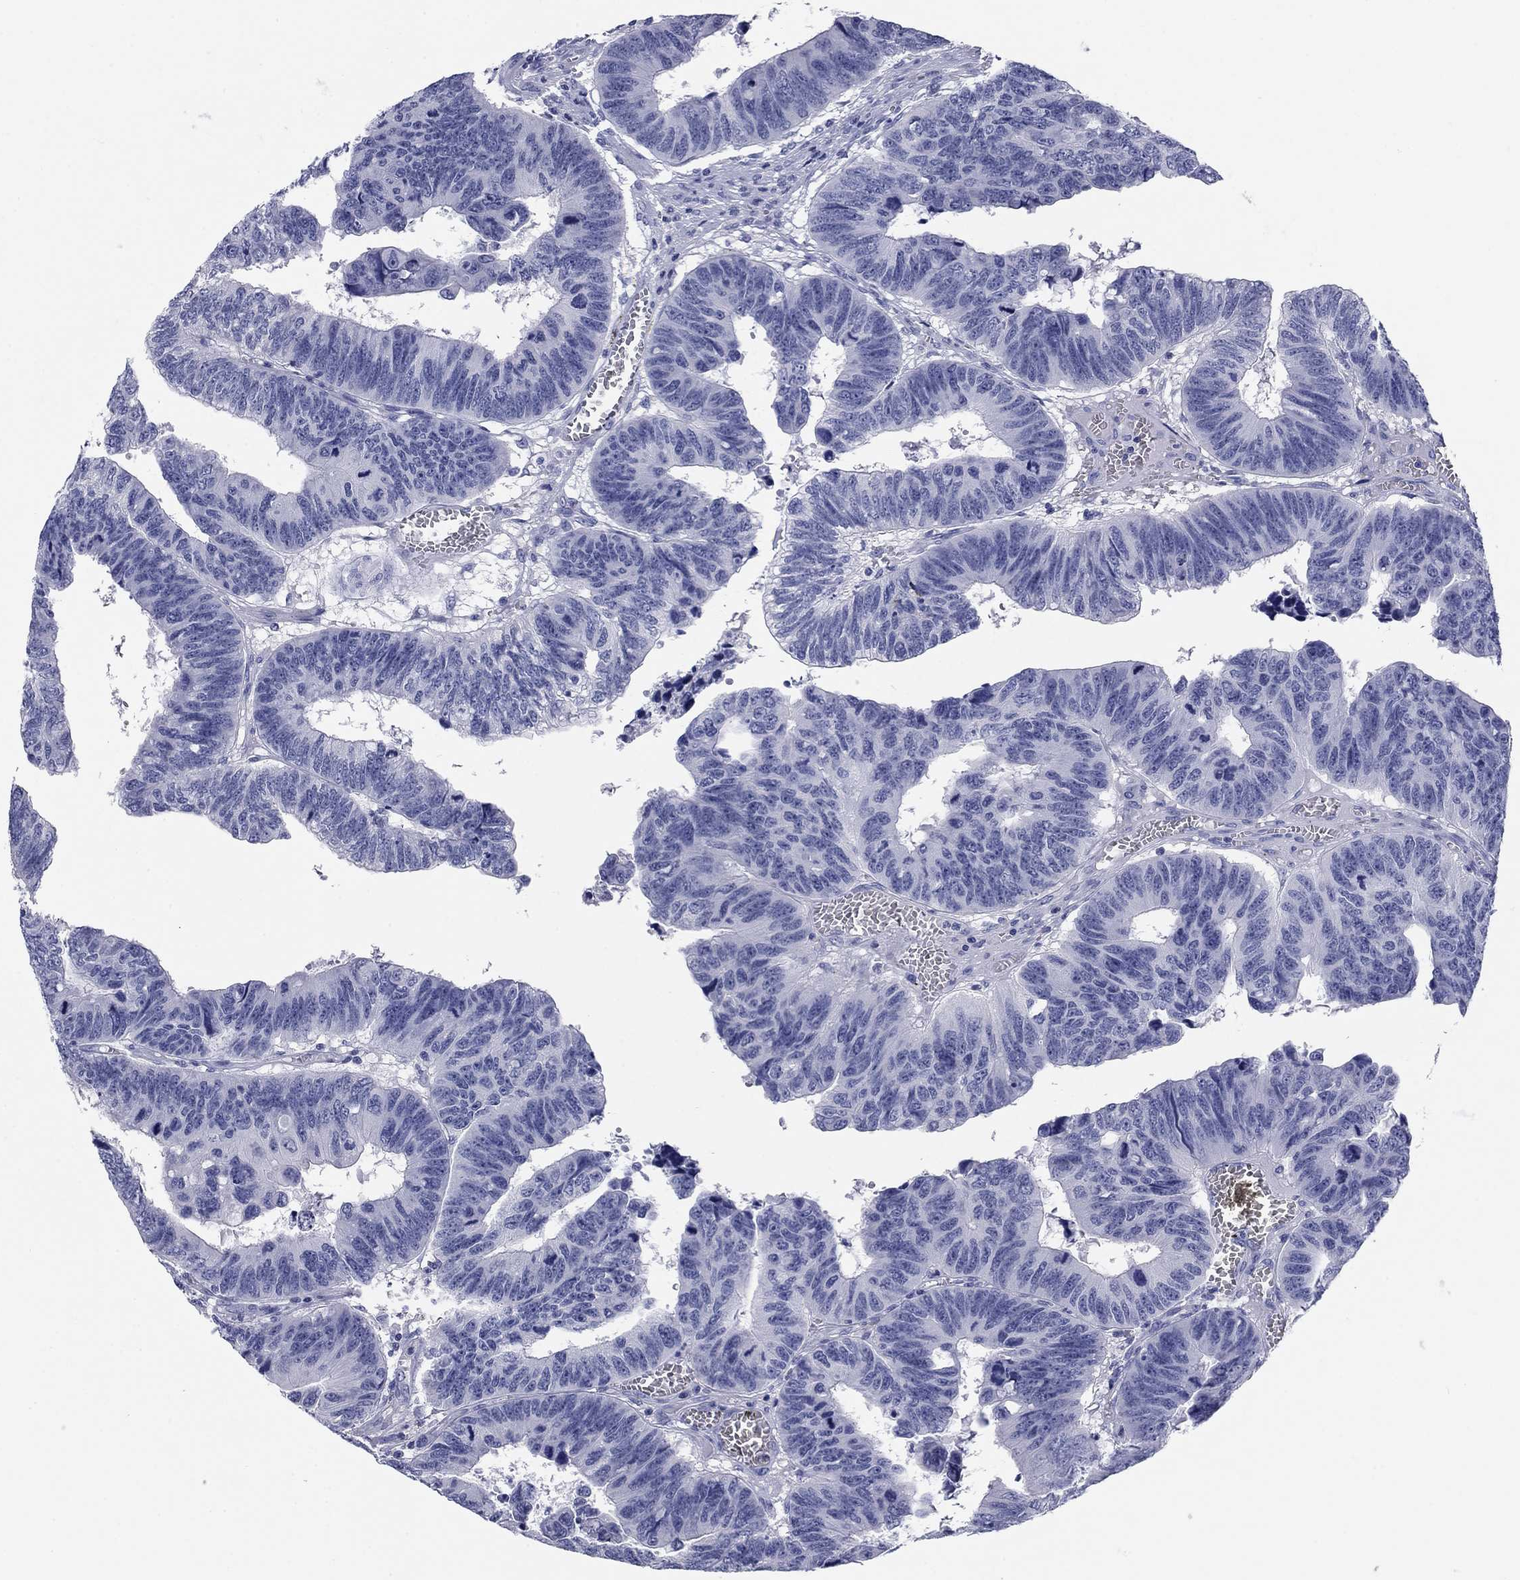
{"staining": {"intensity": "negative", "quantity": "none", "location": "none"}, "tissue": "colorectal cancer", "cell_type": "Tumor cells", "image_type": "cancer", "snomed": [{"axis": "morphology", "description": "Adenocarcinoma, NOS"}, {"axis": "topography", "description": "Appendix"}, {"axis": "topography", "description": "Colon"}, {"axis": "topography", "description": "Cecum"}, {"axis": "topography", "description": "Colon asc"}], "caption": "Image shows no significant protein positivity in tumor cells of colorectal cancer. Brightfield microscopy of immunohistochemistry (IHC) stained with DAB (brown) and hematoxylin (blue), captured at high magnification.", "gene": "KCNH1", "patient": {"sex": "female", "age": 85}}